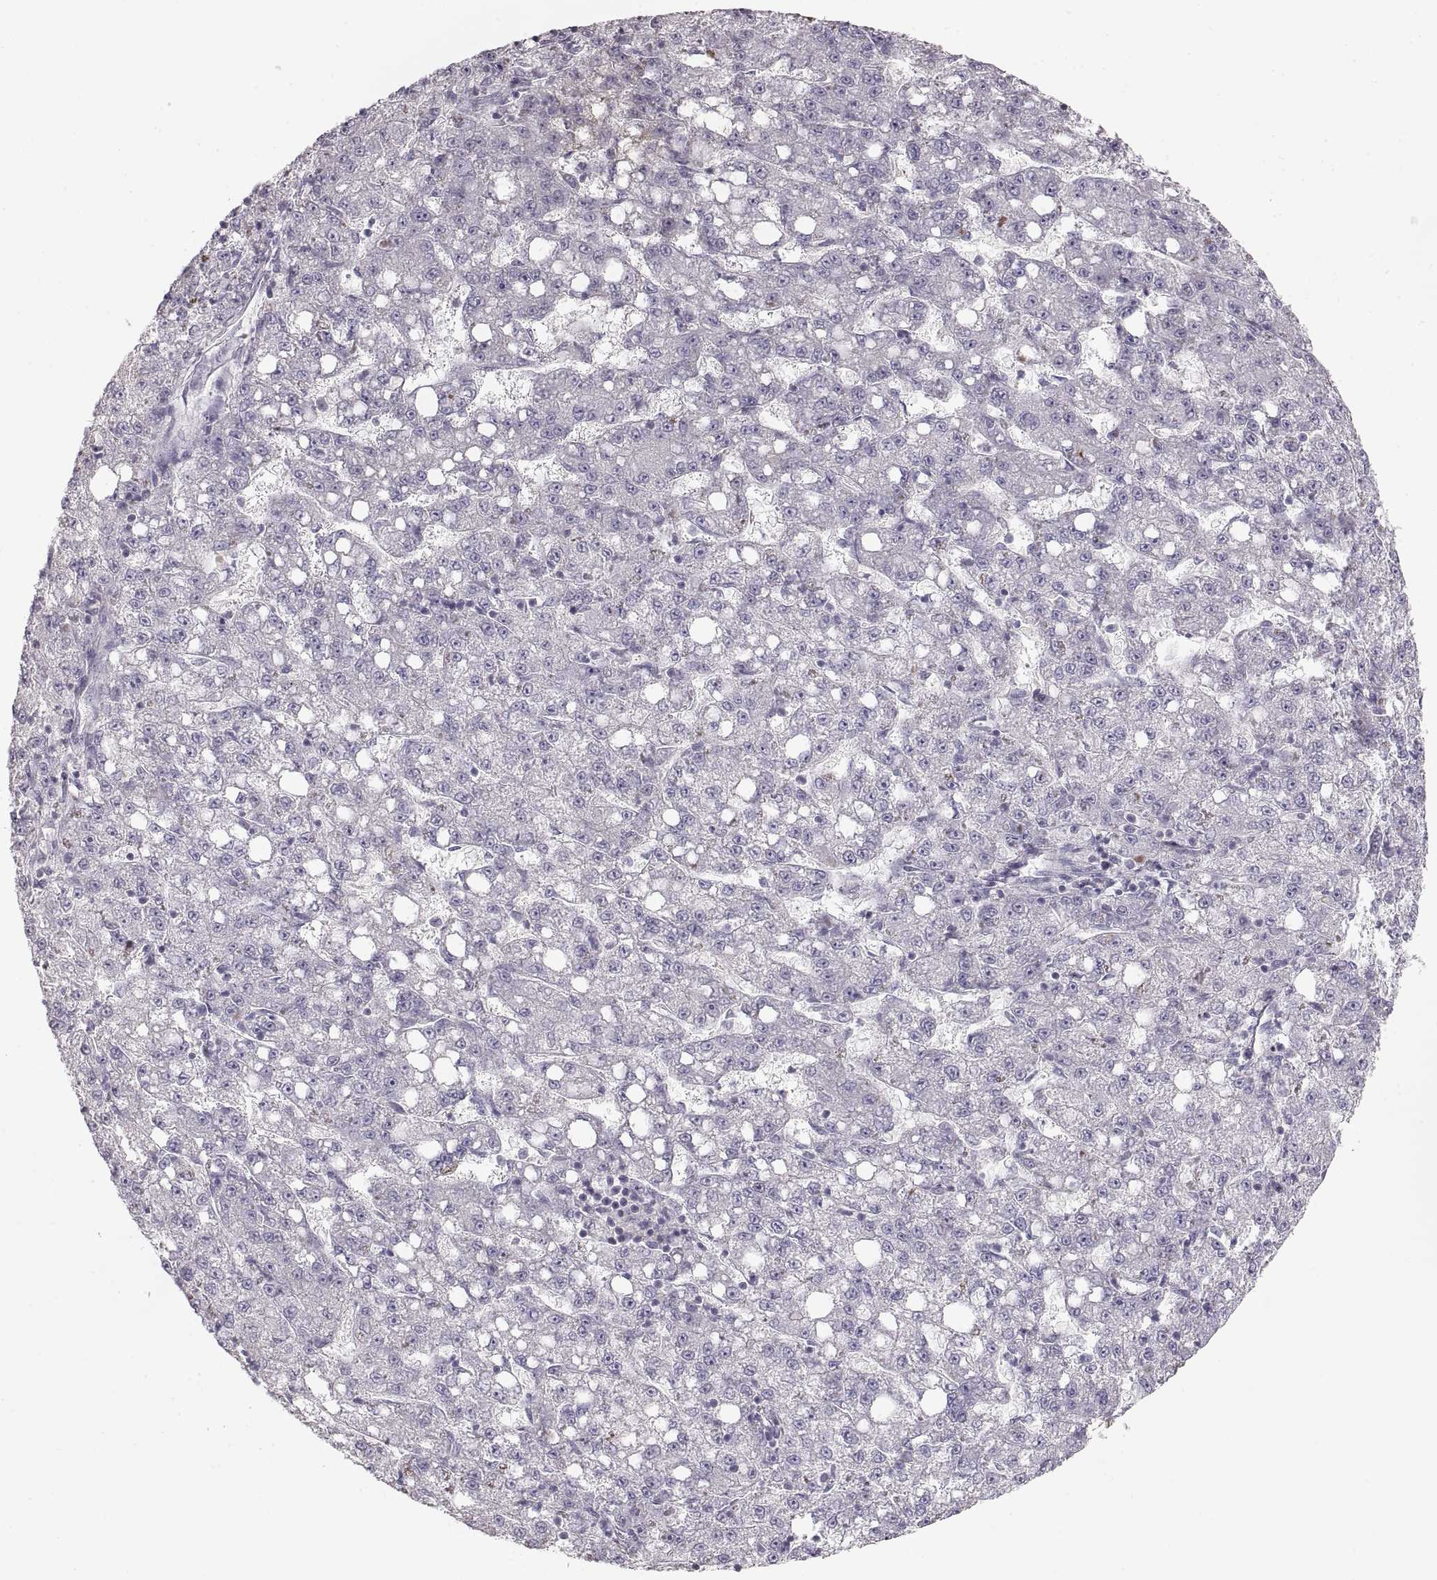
{"staining": {"intensity": "negative", "quantity": "none", "location": "none"}, "tissue": "liver cancer", "cell_type": "Tumor cells", "image_type": "cancer", "snomed": [{"axis": "morphology", "description": "Carcinoma, Hepatocellular, NOS"}, {"axis": "topography", "description": "Liver"}], "caption": "Hepatocellular carcinoma (liver) was stained to show a protein in brown. There is no significant positivity in tumor cells.", "gene": "PCSK2", "patient": {"sex": "female", "age": 65}}